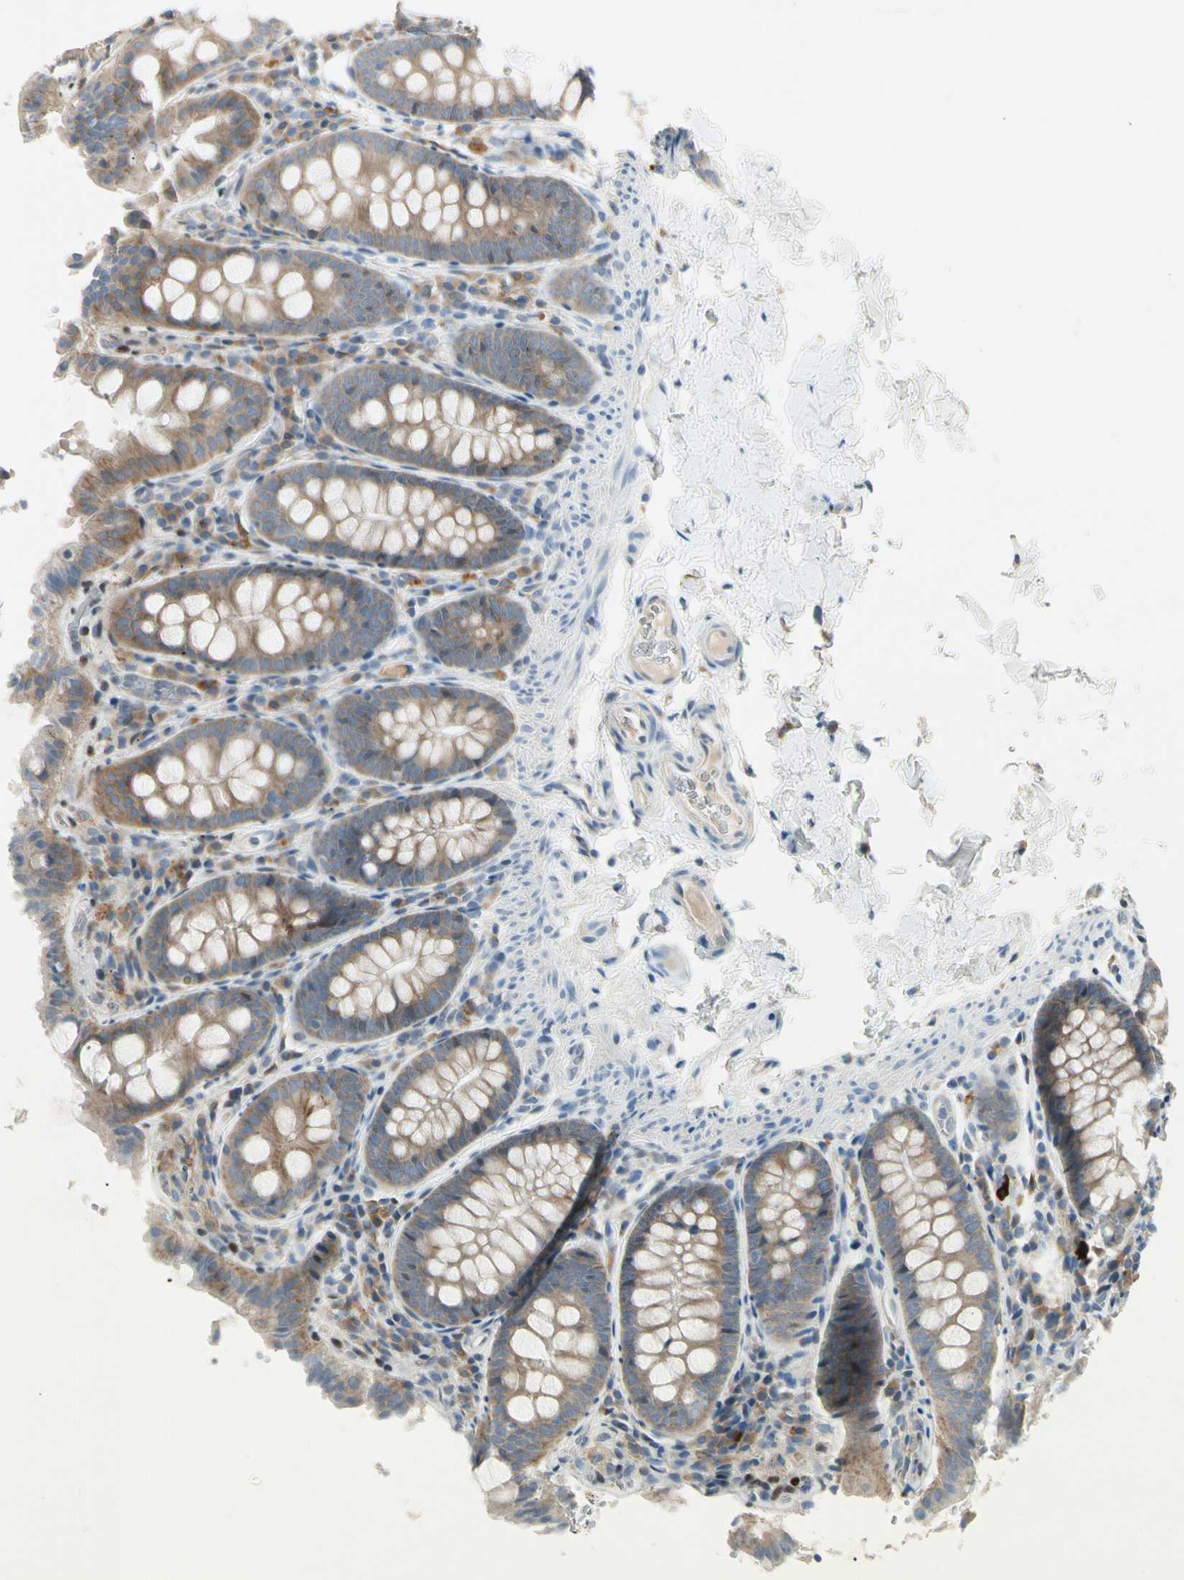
{"staining": {"intensity": "negative", "quantity": "none", "location": "none"}, "tissue": "colon", "cell_type": "Endothelial cells", "image_type": "normal", "snomed": [{"axis": "morphology", "description": "Normal tissue, NOS"}, {"axis": "topography", "description": "Colon"}], "caption": "The image shows no significant expression in endothelial cells of colon. The staining is performed using DAB brown chromogen with nuclei counter-stained in using hematoxylin.", "gene": "IL1R1", "patient": {"sex": "female", "age": 61}}